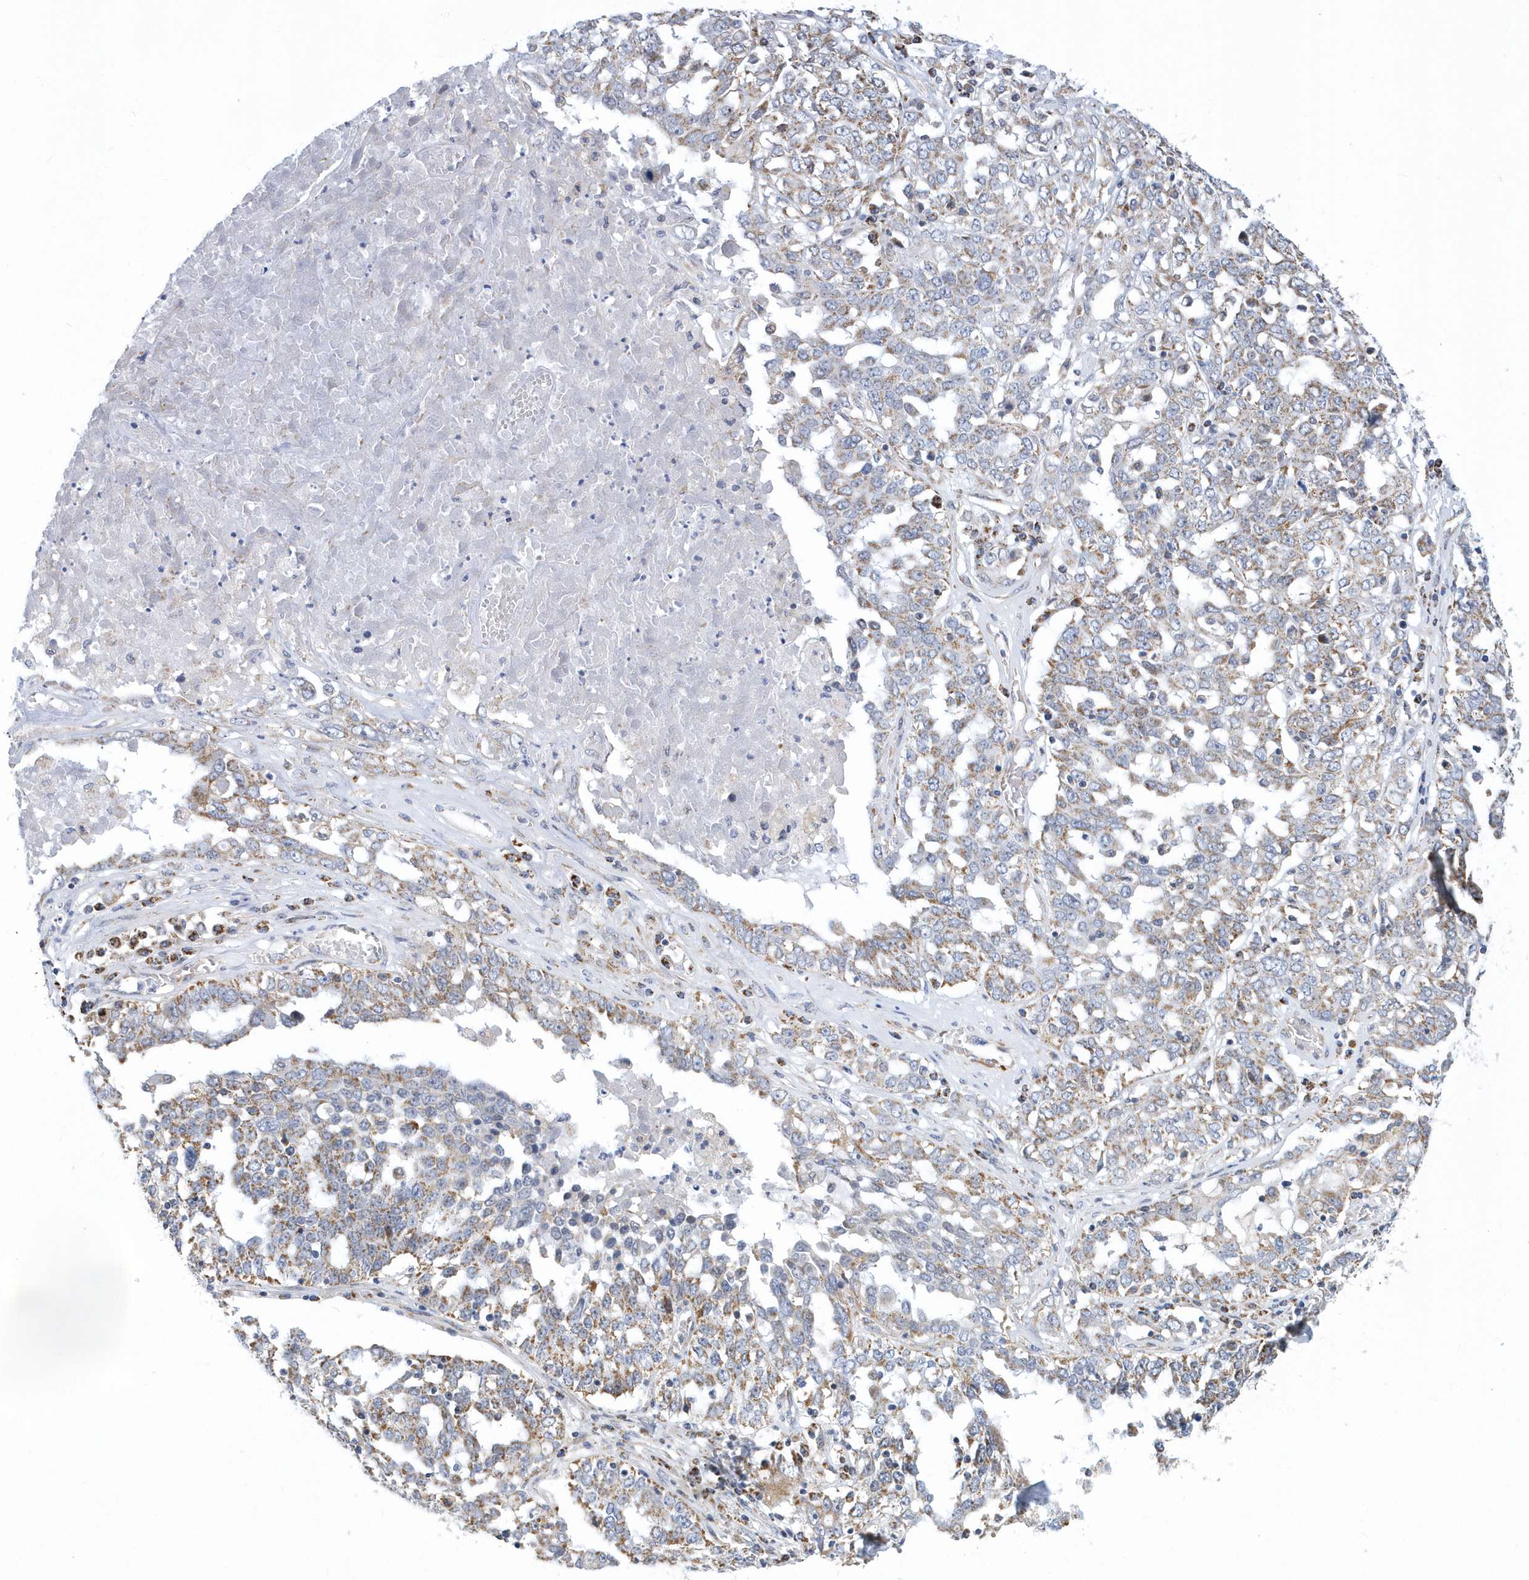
{"staining": {"intensity": "moderate", "quantity": "25%-75%", "location": "cytoplasmic/membranous"}, "tissue": "ovarian cancer", "cell_type": "Tumor cells", "image_type": "cancer", "snomed": [{"axis": "morphology", "description": "Carcinoma, endometroid"}, {"axis": "topography", "description": "Ovary"}], "caption": "IHC image of ovarian cancer (endometroid carcinoma) stained for a protein (brown), which reveals medium levels of moderate cytoplasmic/membranous expression in approximately 25%-75% of tumor cells.", "gene": "VWA5B2", "patient": {"sex": "female", "age": 62}}